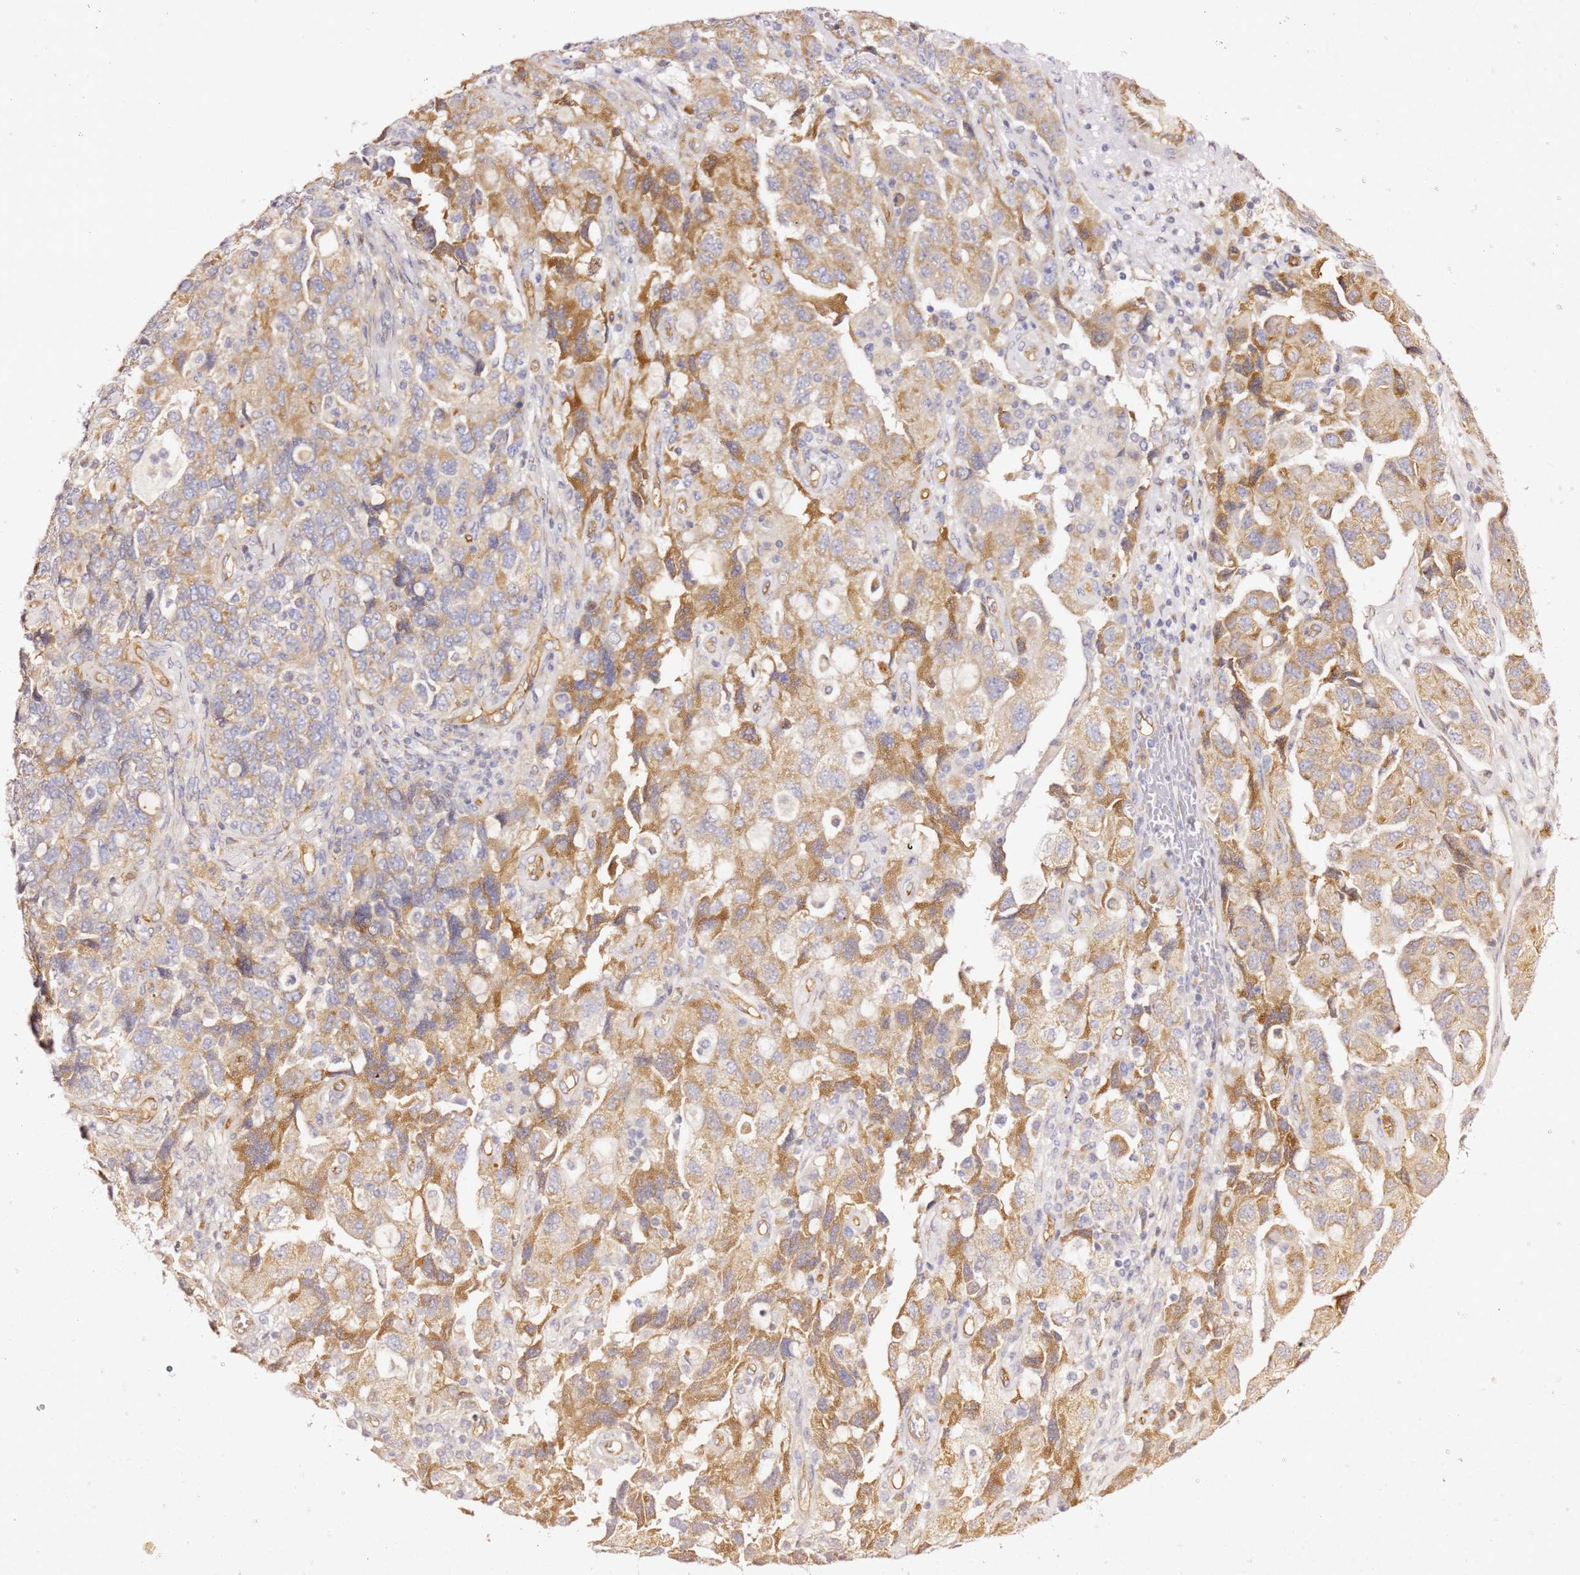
{"staining": {"intensity": "moderate", "quantity": "25%-75%", "location": "cytoplasmic/membranous"}, "tissue": "ovarian cancer", "cell_type": "Tumor cells", "image_type": "cancer", "snomed": [{"axis": "morphology", "description": "Carcinoma, NOS"}, {"axis": "morphology", "description": "Cystadenocarcinoma, serous, NOS"}, {"axis": "topography", "description": "Ovary"}], "caption": "Tumor cells display medium levels of moderate cytoplasmic/membranous positivity in about 25%-75% of cells in ovarian cancer.", "gene": "KIF7", "patient": {"sex": "female", "age": 69}}